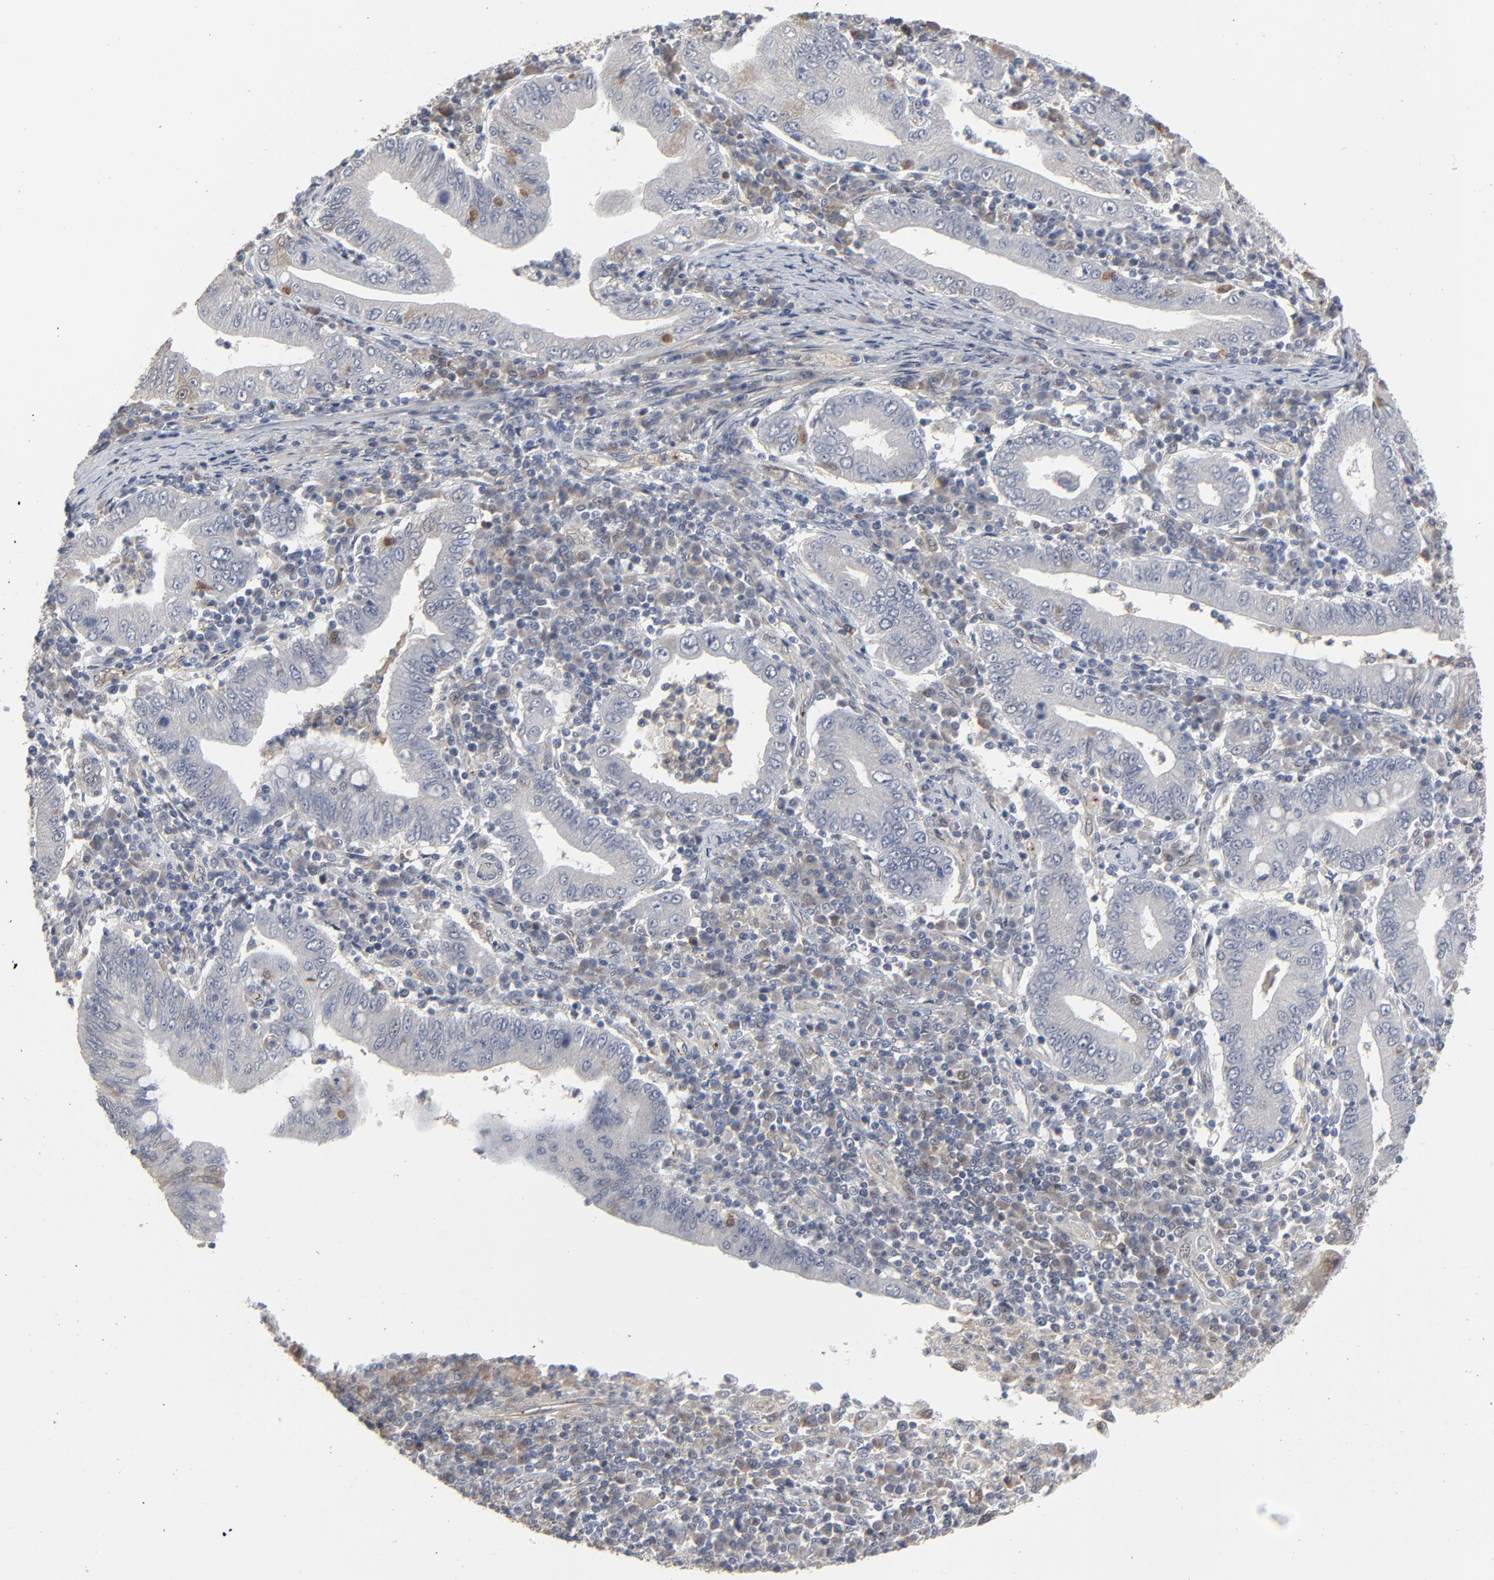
{"staining": {"intensity": "negative", "quantity": "none", "location": "none"}, "tissue": "stomach cancer", "cell_type": "Tumor cells", "image_type": "cancer", "snomed": [{"axis": "morphology", "description": "Normal tissue, NOS"}, {"axis": "morphology", "description": "Adenocarcinoma, NOS"}, {"axis": "topography", "description": "Esophagus"}, {"axis": "topography", "description": "Stomach, upper"}, {"axis": "topography", "description": "Peripheral nerve tissue"}], "caption": "Immunohistochemistry (IHC) histopathology image of neoplastic tissue: stomach cancer stained with DAB shows no significant protein staining in tumor cells.", "gene": "JAM3", "patient": {"sex": "male", "age": 62}}